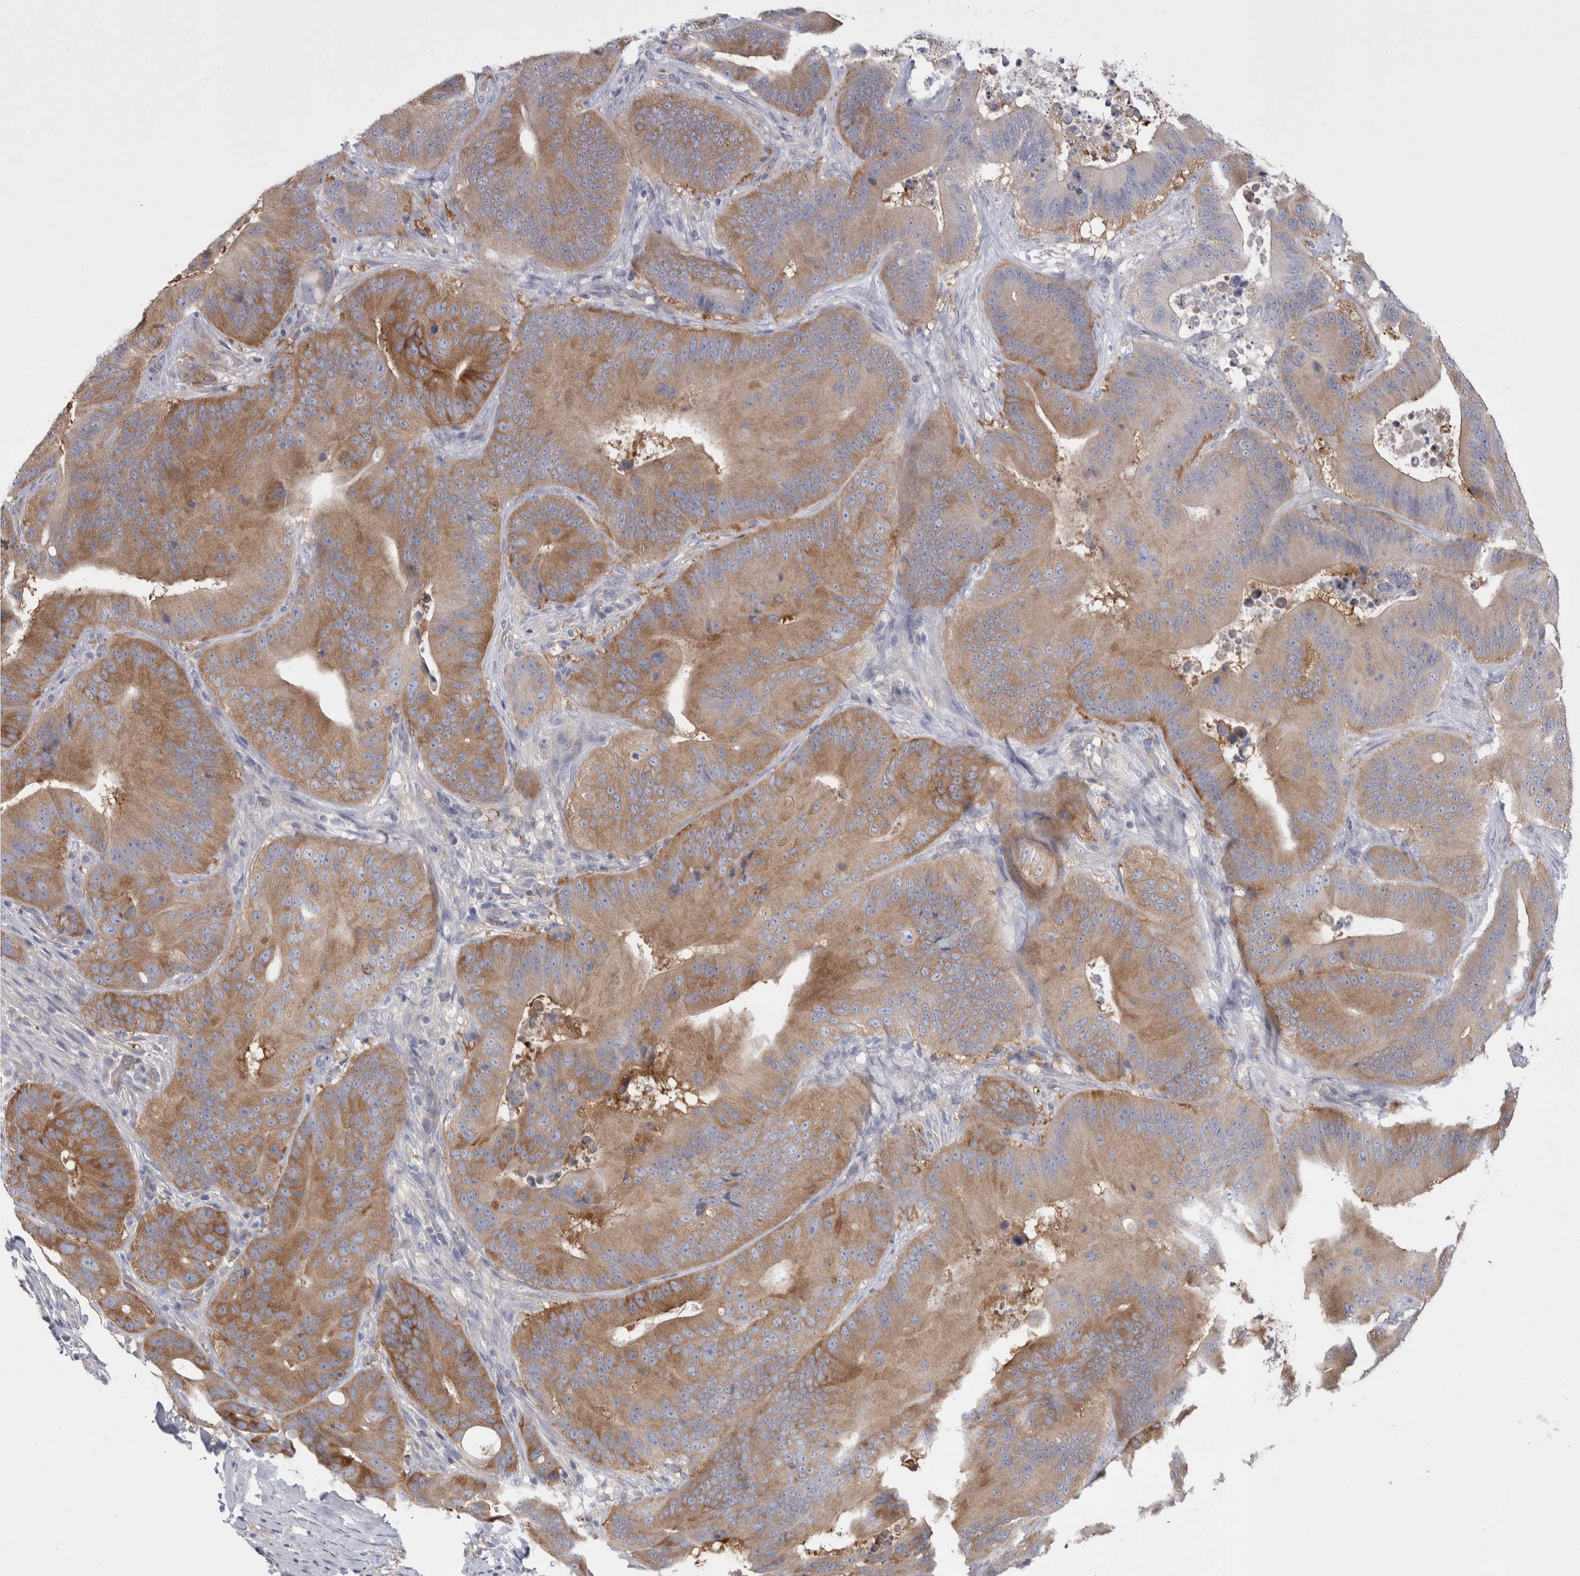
{"staining": {"intensity": "moderate", "quantity": ">75%", "location": "cytoplasmic/membranous"}, "tissue": "colorectal cancer", "cell_type": "Tumor cells", "image_type": "cancer", "snomed": [{"axis": "morphology", "description": "Adenocarcinoma, NOS"}, {"axis": "topography", "description": "Colon"}], "caption": "The immunohistochemical stain labels moderate cytoplasmic/membranous expression in tumor cells of colorectal cancer (adenocarcinoma) tissue. Nuclei are stained in blue.", "gene": "GPHN", "patient": {"sex": "male", "age": 83}}